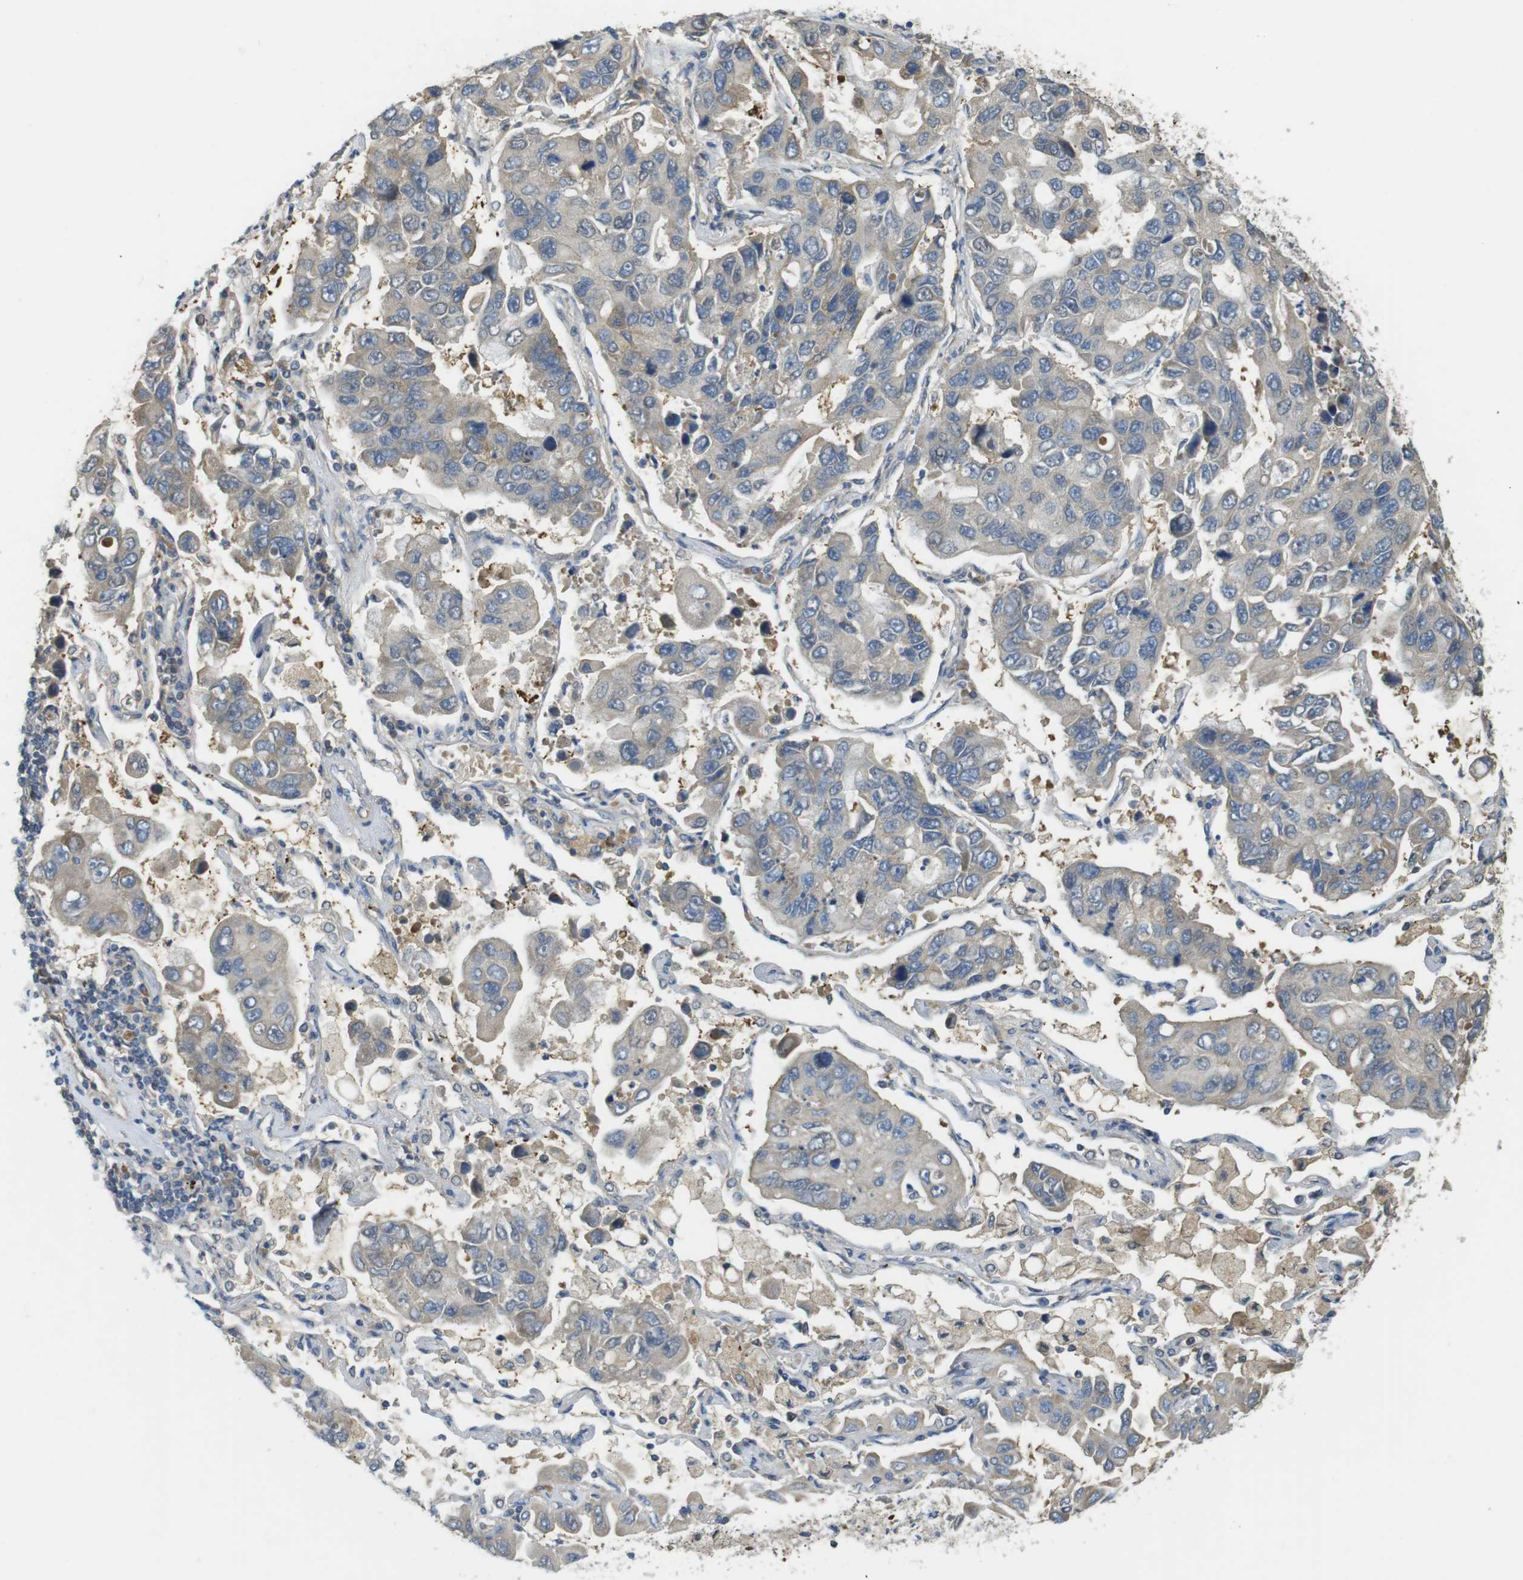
{"staining": {"intensity": "weak", "quantity": "25%-75%", "location": "cytoplasmic/membranous"}, "tissue": "lung cancer", "cell_type": "Tumor cells", "image_type": "cancer", "snomed": [{"axis": "morphology", "description": "Adenocarcinoma, NOS"}, {"axis": "topography", "description": "Lung"}], "caption": "Brown immunohistochemical staining in adenocarcinoma (lung) exhibits weak cytoplasmic/membranous staining in approximately 25%-75% of tumor cells.", "gene": "ABHD15", "patient": {"sex": "male", "age": 64}}